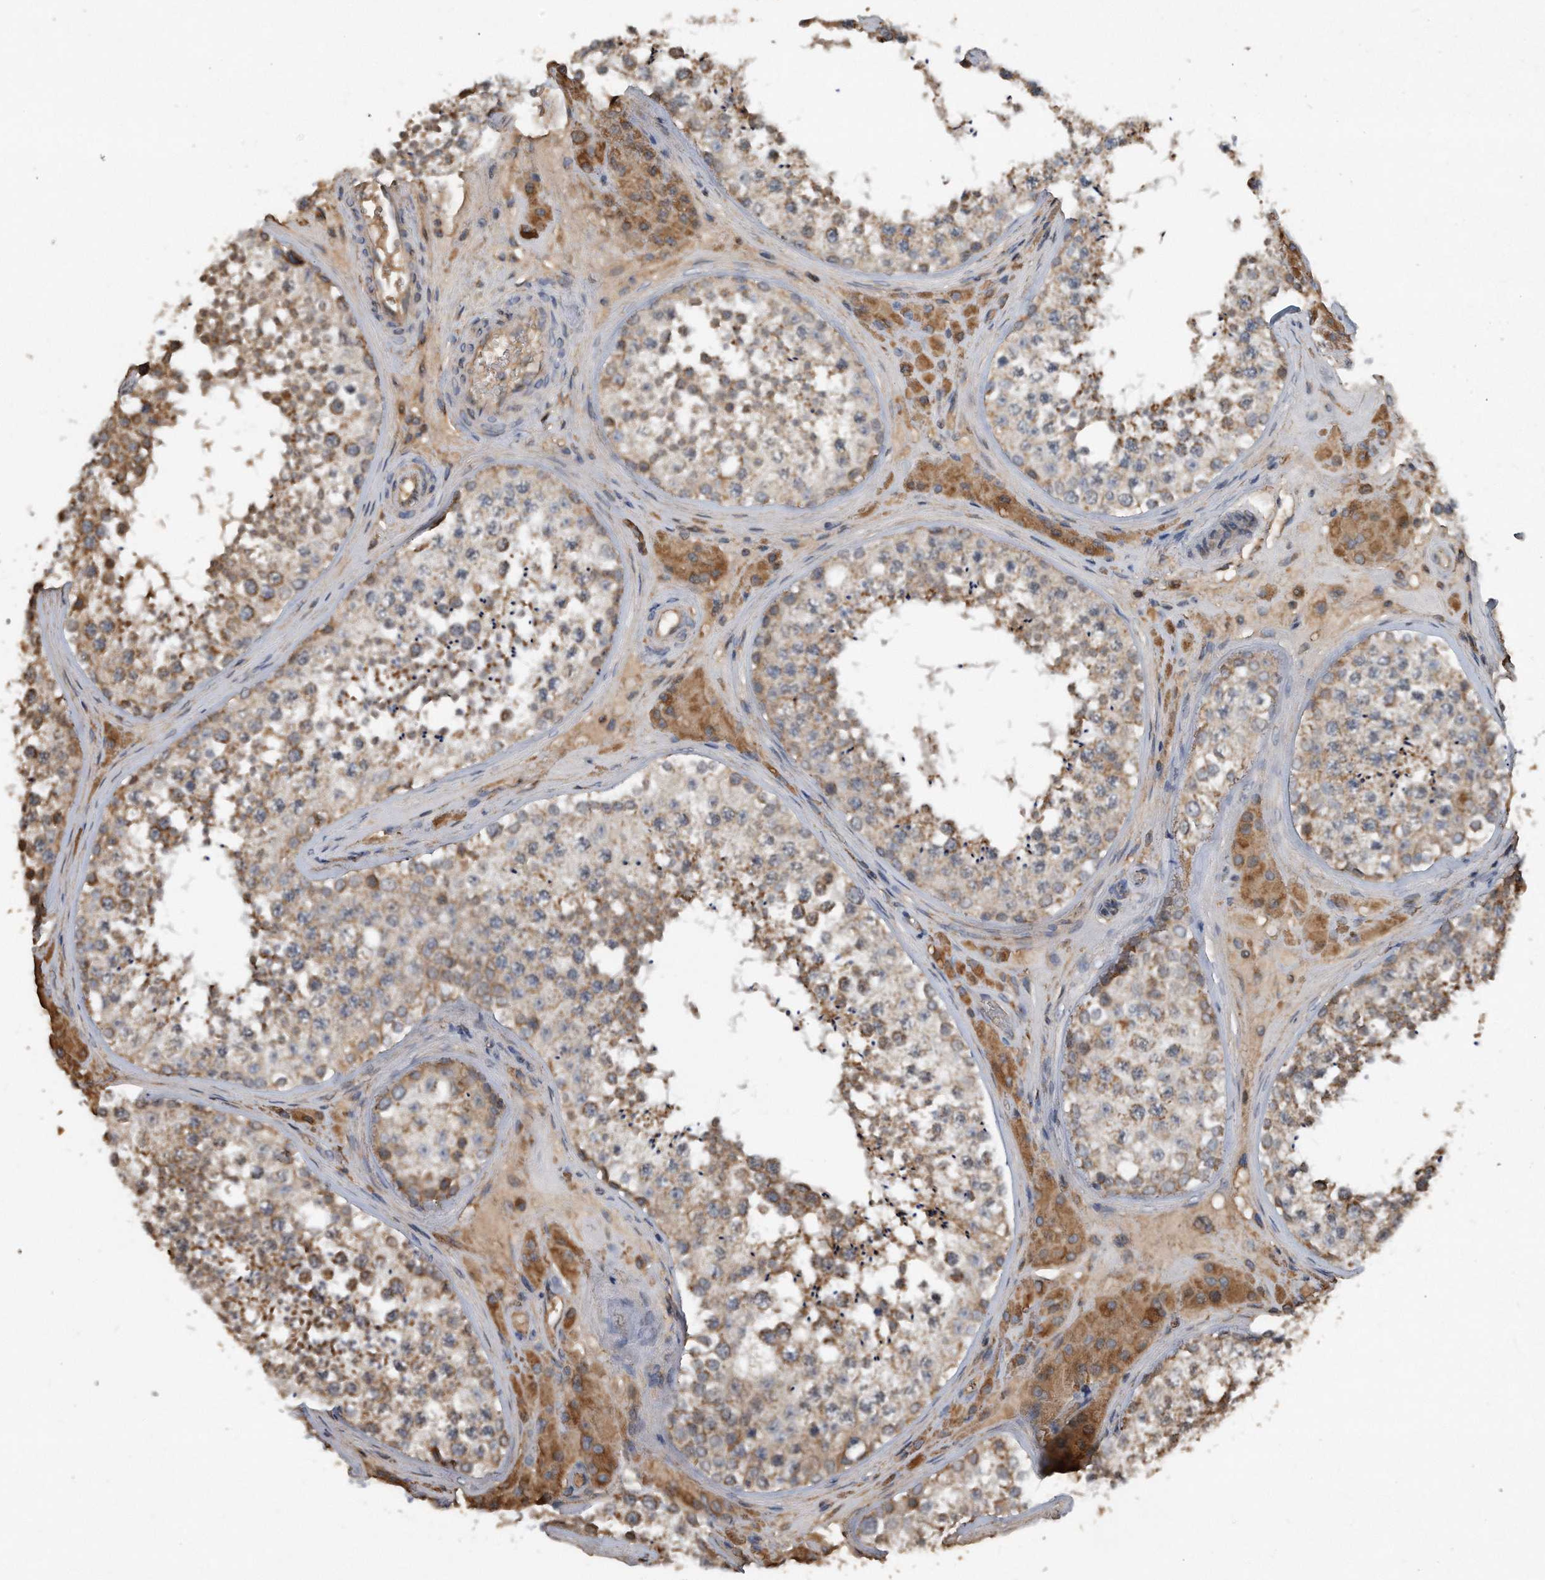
{"staining": {"intensity": "moderate", "quantity": ">75%", "location": "cytoplasmic/membranous"}, "tissue": "testis", "cell_type": "Cells in seminiferous ducts", "image_type": "normal", "snomed": [{"axis": "morphology", "description": "Normal tissue, NOS"}, {"axis": "topography", "description": "Testis"}], "caption": "About >75% of cells in seminiferous ducts in benign human testis display moderate cytoplasmic/membranous protein positivity as visualized by brown immunohistochemical staining.", "gene": "SDHA", "patient": {"sex": "male", "age": 46}}